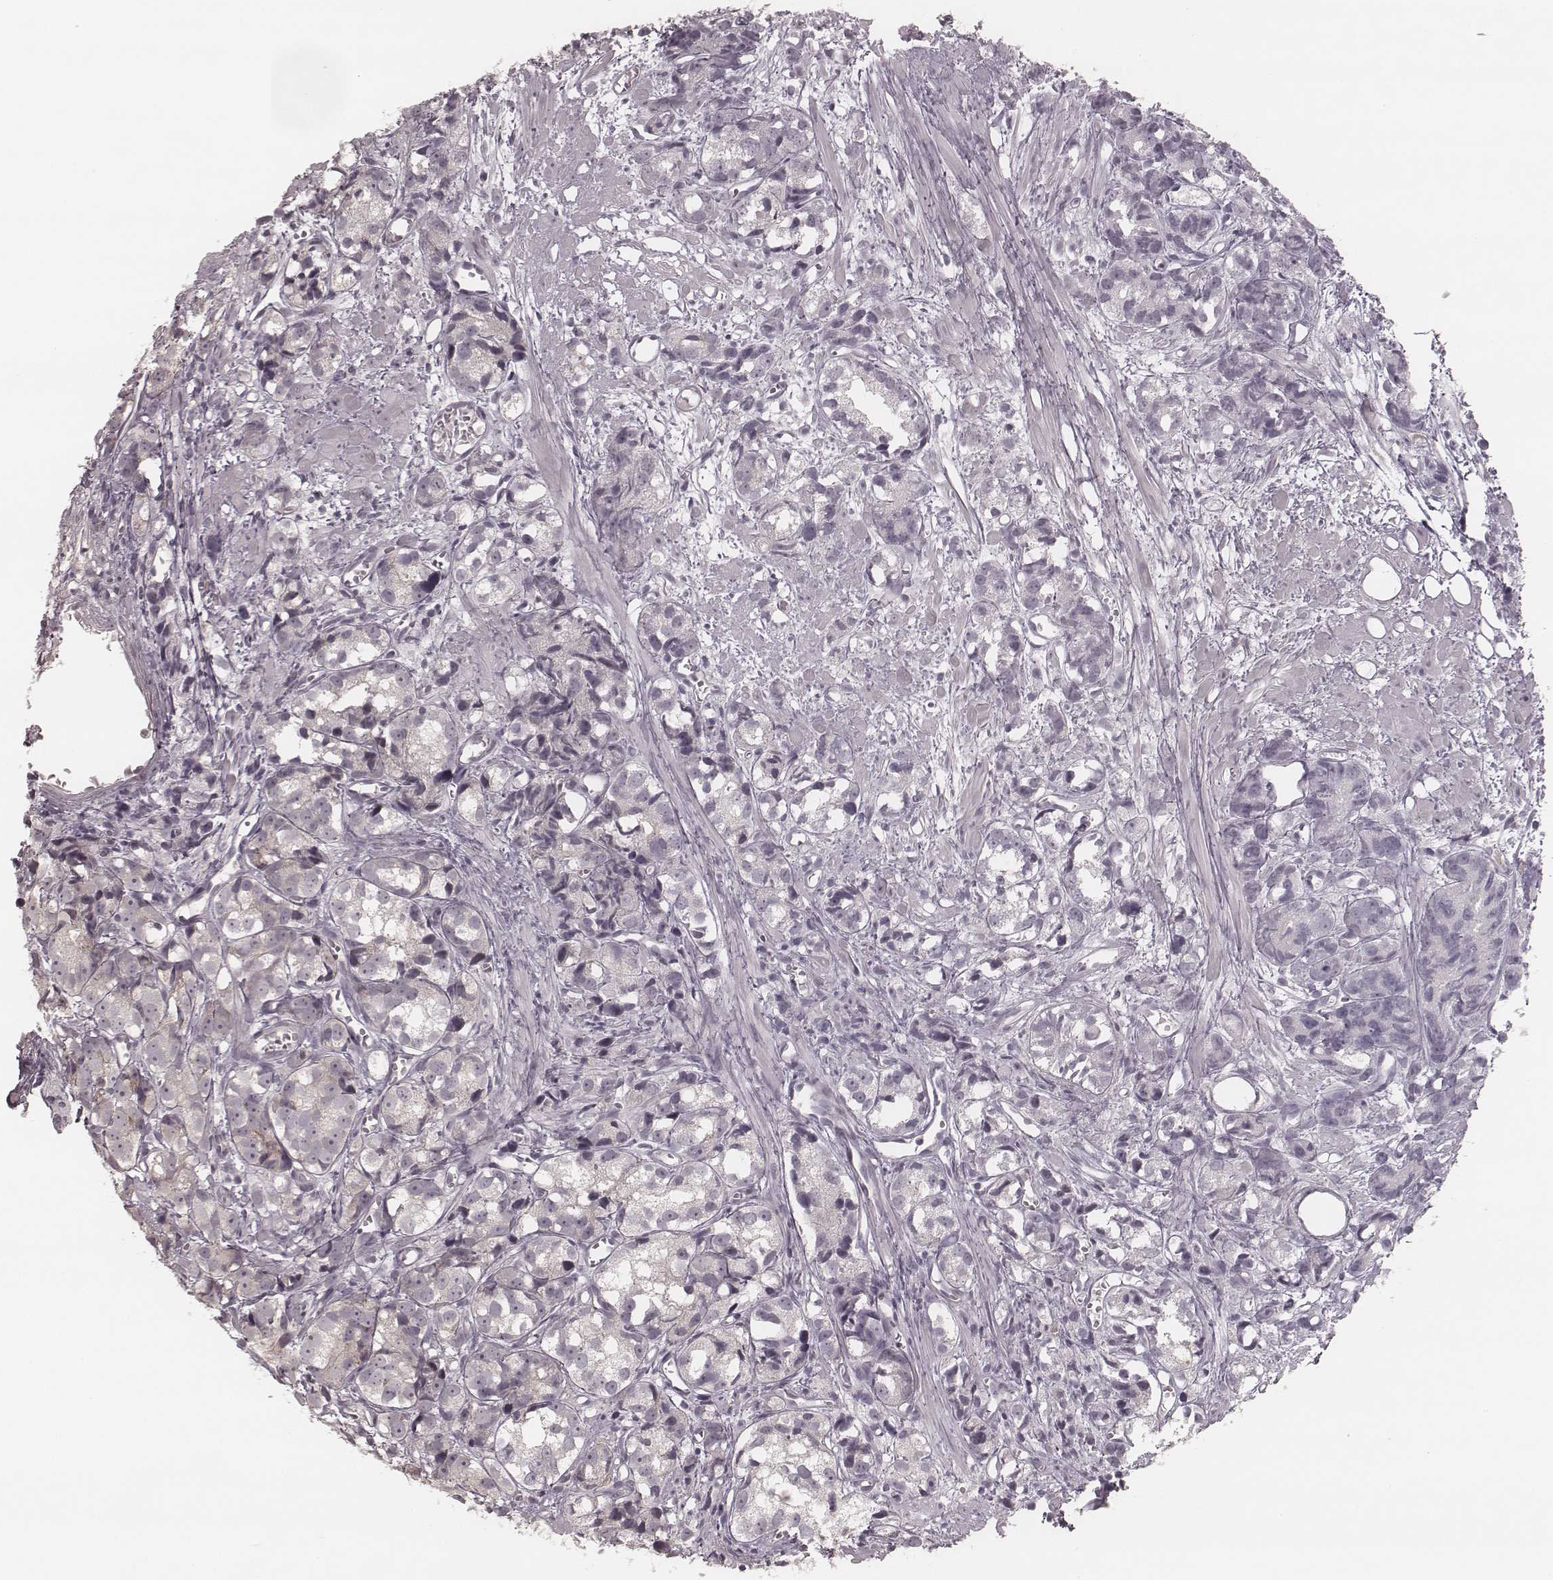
{"staining": {"intensity": "negative", "quantity": "none", "location": "none"}, "tissue": "prostate cancer", "cell_type": "Tumor cells", "image_type": "cancer", "snomed": [{"axis": "morphology", "description": "Adenocarcinoma, High grade"}, {"axis": "topography", "description": "Prostate"}], "caption": "This image is of adenocarcinoma (high-grade) (prostate) stained with IHC to label a protein in brown with the nuclei are counter-stained blue. There is no staining in tumor cells.", "gene": "ACACB", "patient": {"sex": "male", "age": 77}}